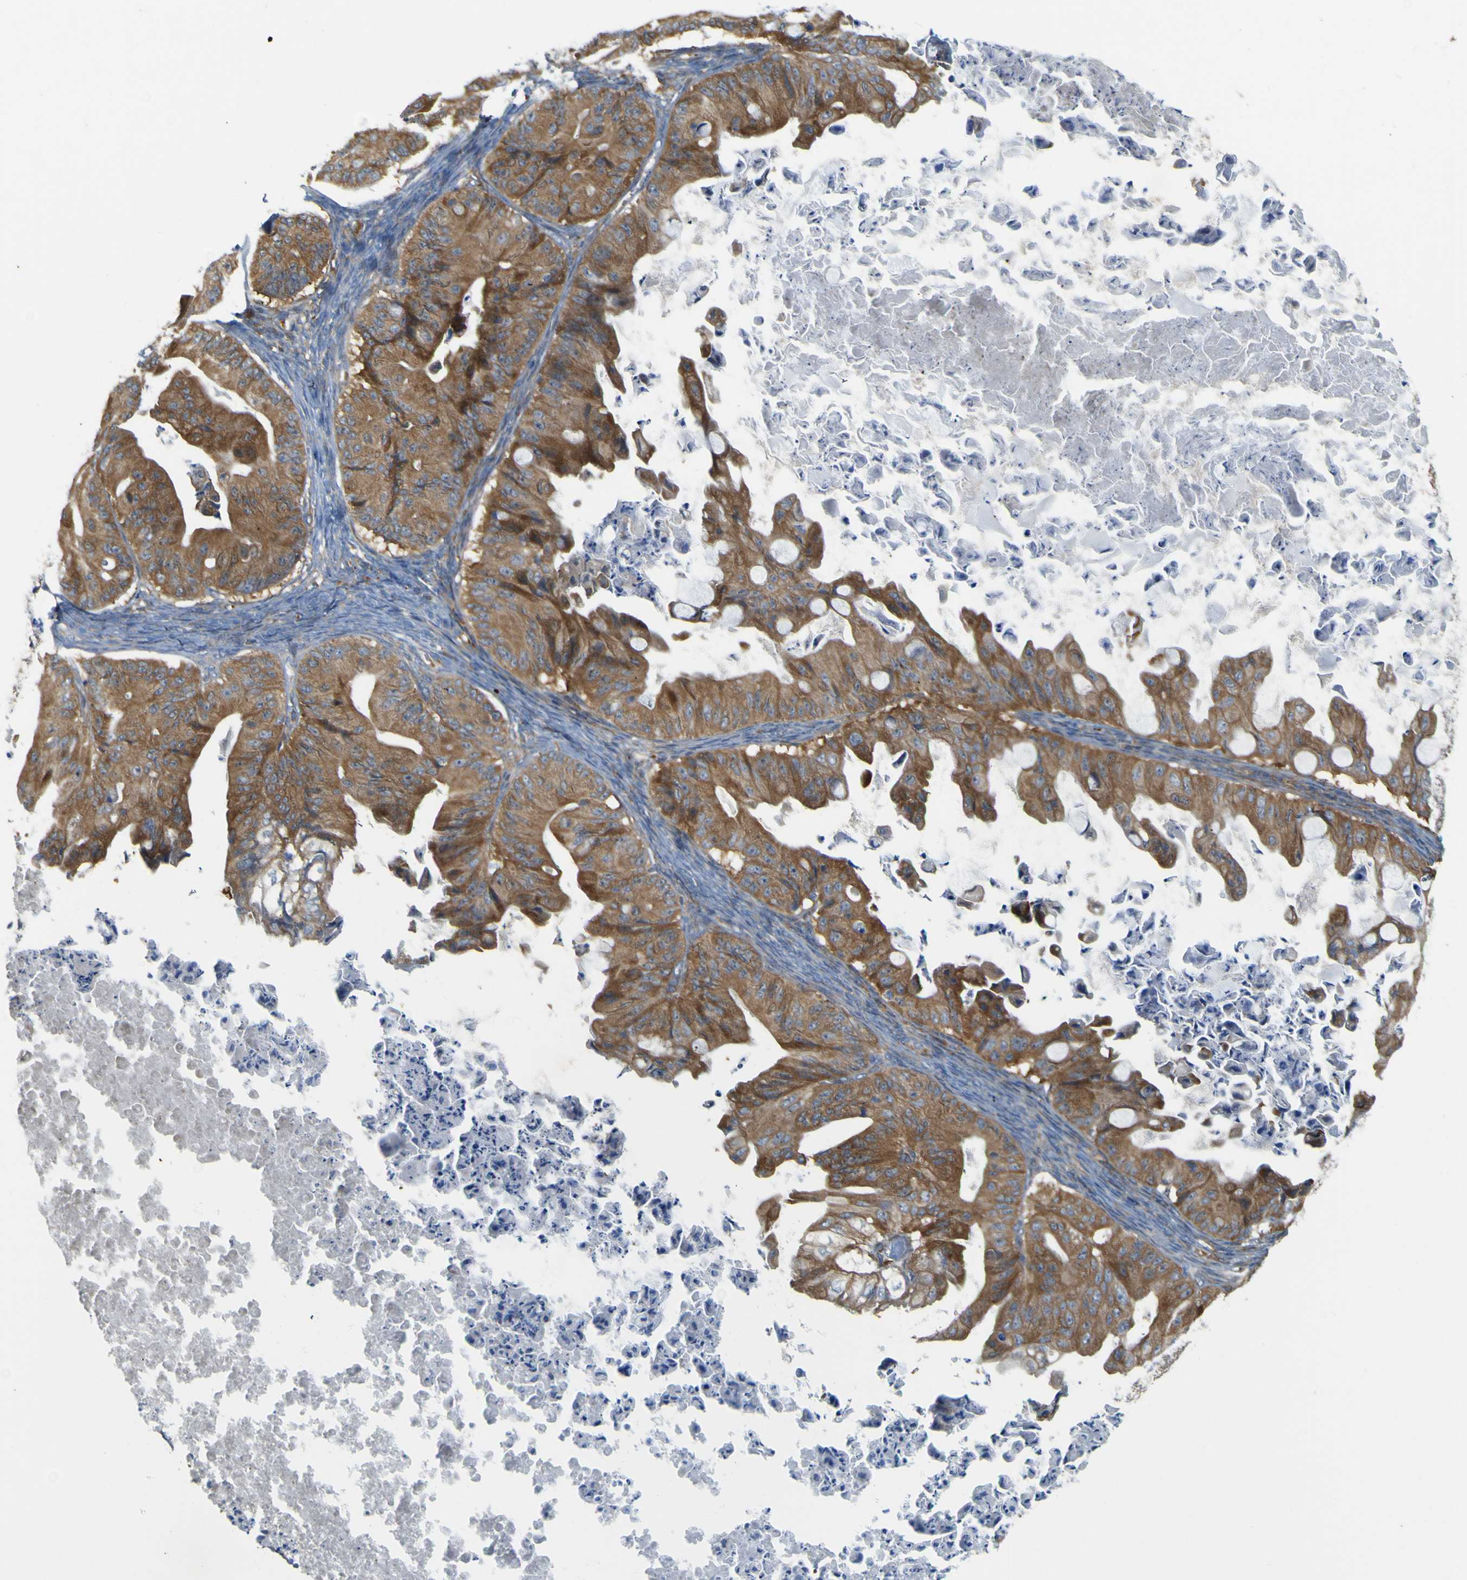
{"staining": {"intensity": "moderate", "quantity": ">75%", "location": "cytoplasmic/membranous"}, "tissue": "ovarian cancer", "cell_type": "Tumor cells", "image_type": "cancer", "snomed": [{"axis": "morphology", "description": "Cystadenocarcinoma, mucinous, NOS"}, {"axis": "topography", "description": "Ovary"}], "caption": "High-magnification brightfield microscopy of ovarian cancer stained with DAB (3,3'-diaminobenzidine) (brown) and counterstained with hematoxylin (blue). tumor cells exhibit moderate cytoplasmic/membranous expression is appreciated in about>75% of cells.", "gene": "JPH1", "patient": {"sex": "female", "age": 37}}